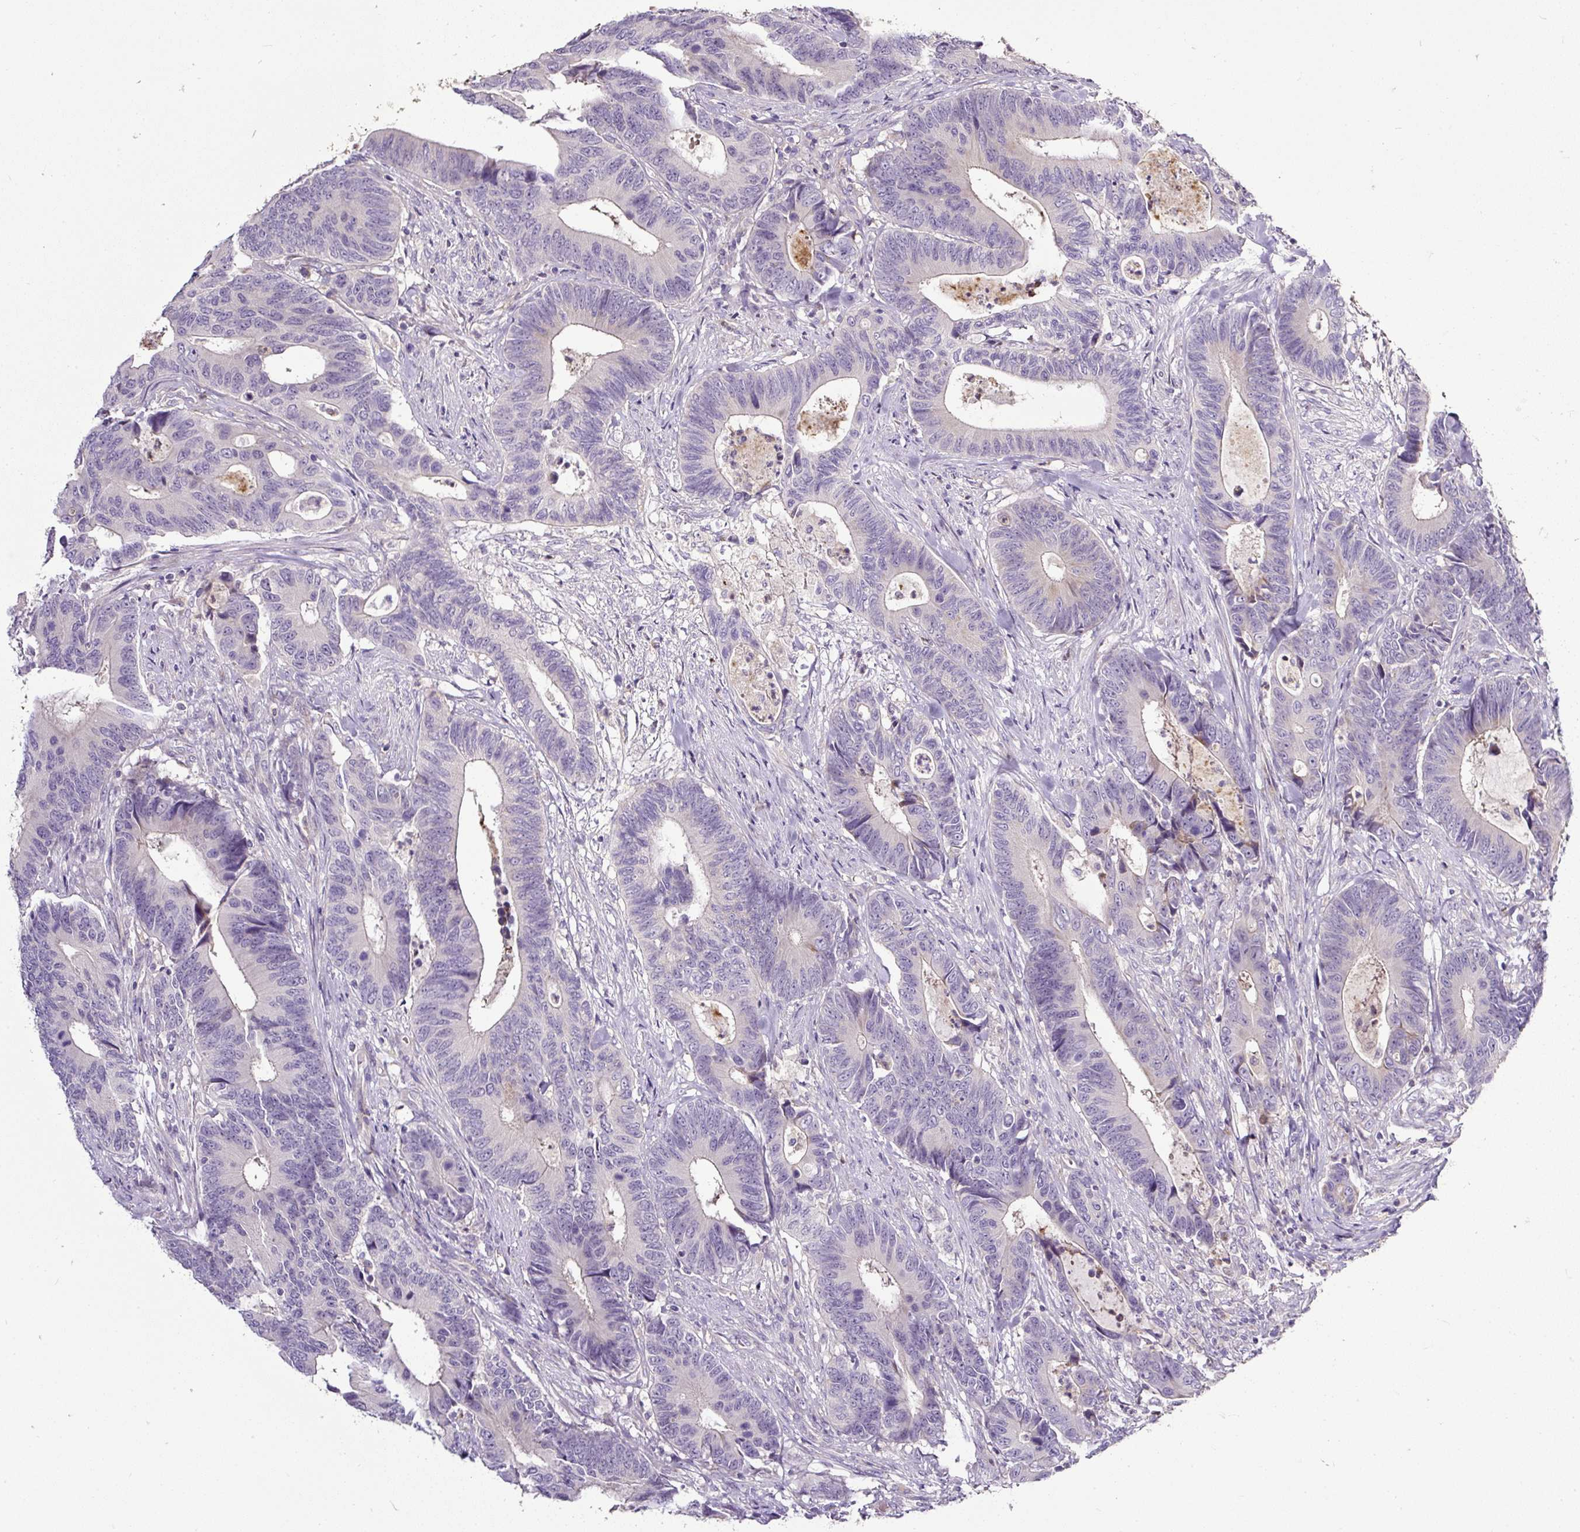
{"staining": {"intensity": "negative", "quantity": "none", "location": "none"}, "tissue": "colorectal cancer", "cell_type": "Tumor cells", "image_type": "cancer", "snomed": [{"axis": "morphology", "description": "Adenocarcinoma, NOS"}, {"axis": "topography", "description": "Colon"}], "caption": "Protein analysis of colorectal adenocarcinoma demonstrates no significant positivity in tumor cells.", "gene": "HPS4", "patient": {"sex": "male", "age": 87}}